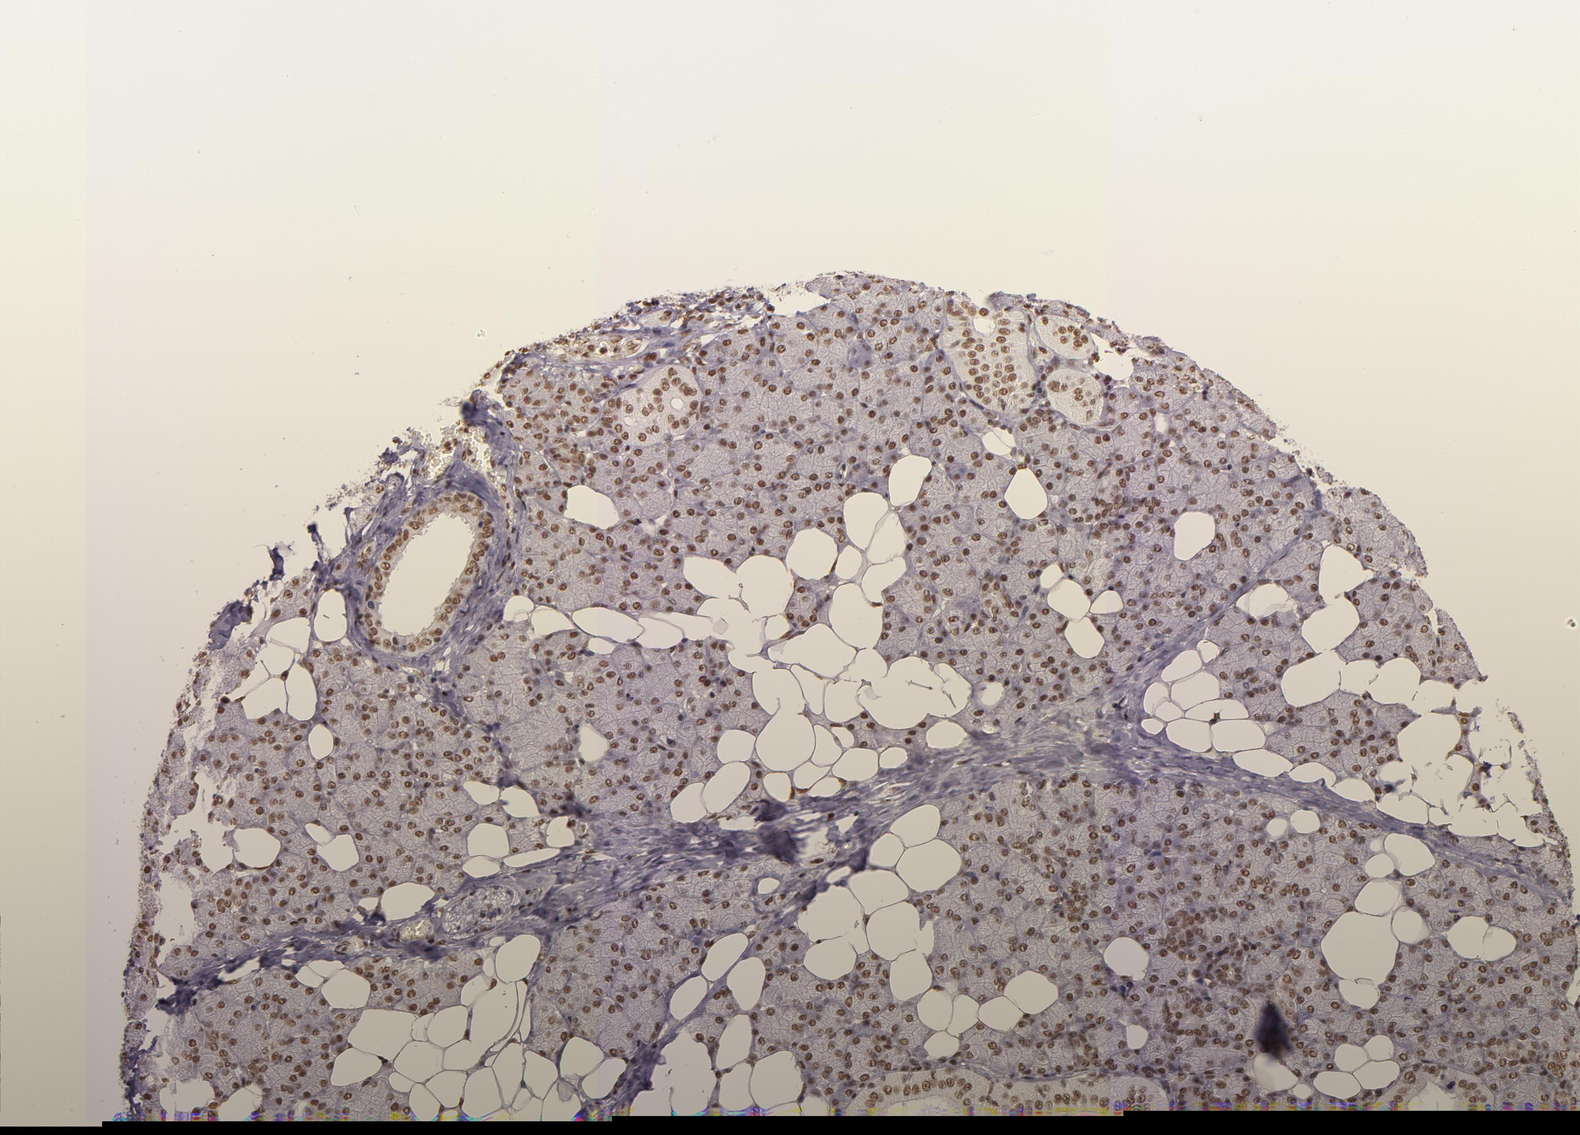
{"staining": {"intensity": "moderate", "quantity": ">75%", "location": "nuclear"}, "tissue": "salivary gland", "cell_type": "Glandular cells", "image_type": "normal", "snomed": [{"axis": "morphology", "description": "Normal tissue, NOS"}, {"axis": "topography", "description": "Lymph node"}, {"axis": "topography", "description": "Salivary gland"}], "caption": "Human salivary gland stained with a brown dye exhibits moderate nuclear positive positivity in about >75% of glandular cells.", "gene": "USF1", "patient": {"sex": "male", "age": 8}}